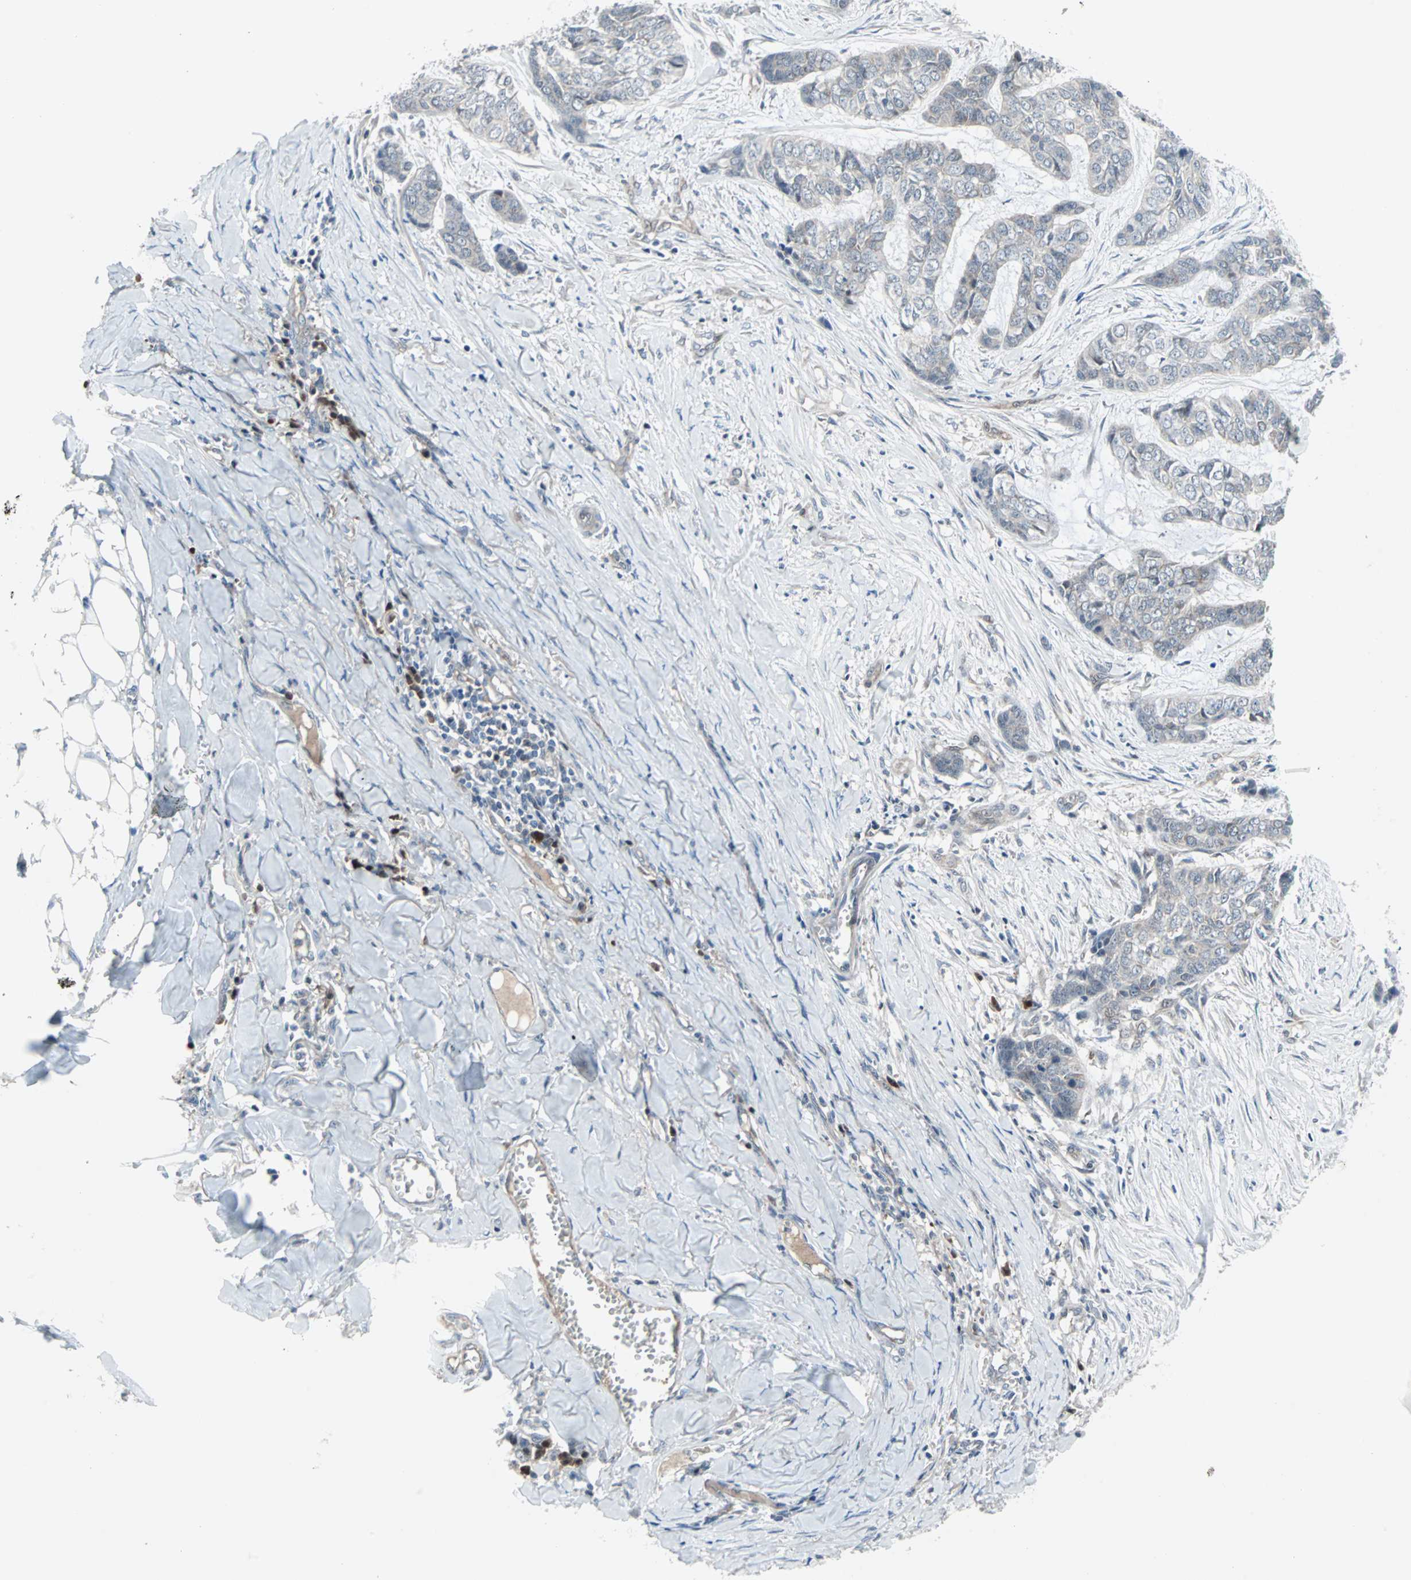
{"staining": {"intensity": "negative", "quantity": "none", "location": "none"}, "tissue": "skin cancer", "cell_type": "Tumor cells", "image_type": "cancer", "snomed": [{"axis": "morphology", "description": "Basal cell carcinoma"}, {"axis": "topography", "description": "Skin"}], "caption": "Immunohistochemistry photomicrograph of human basal cell carcinoma (skin) stained for a protein (brown), which reveals no positivity in tumor cells. (Immunohistochemistry, brightfield microscopy, high magnification).", "gene": "CASP3", "patient": {"sex": "female", "age": 64}}